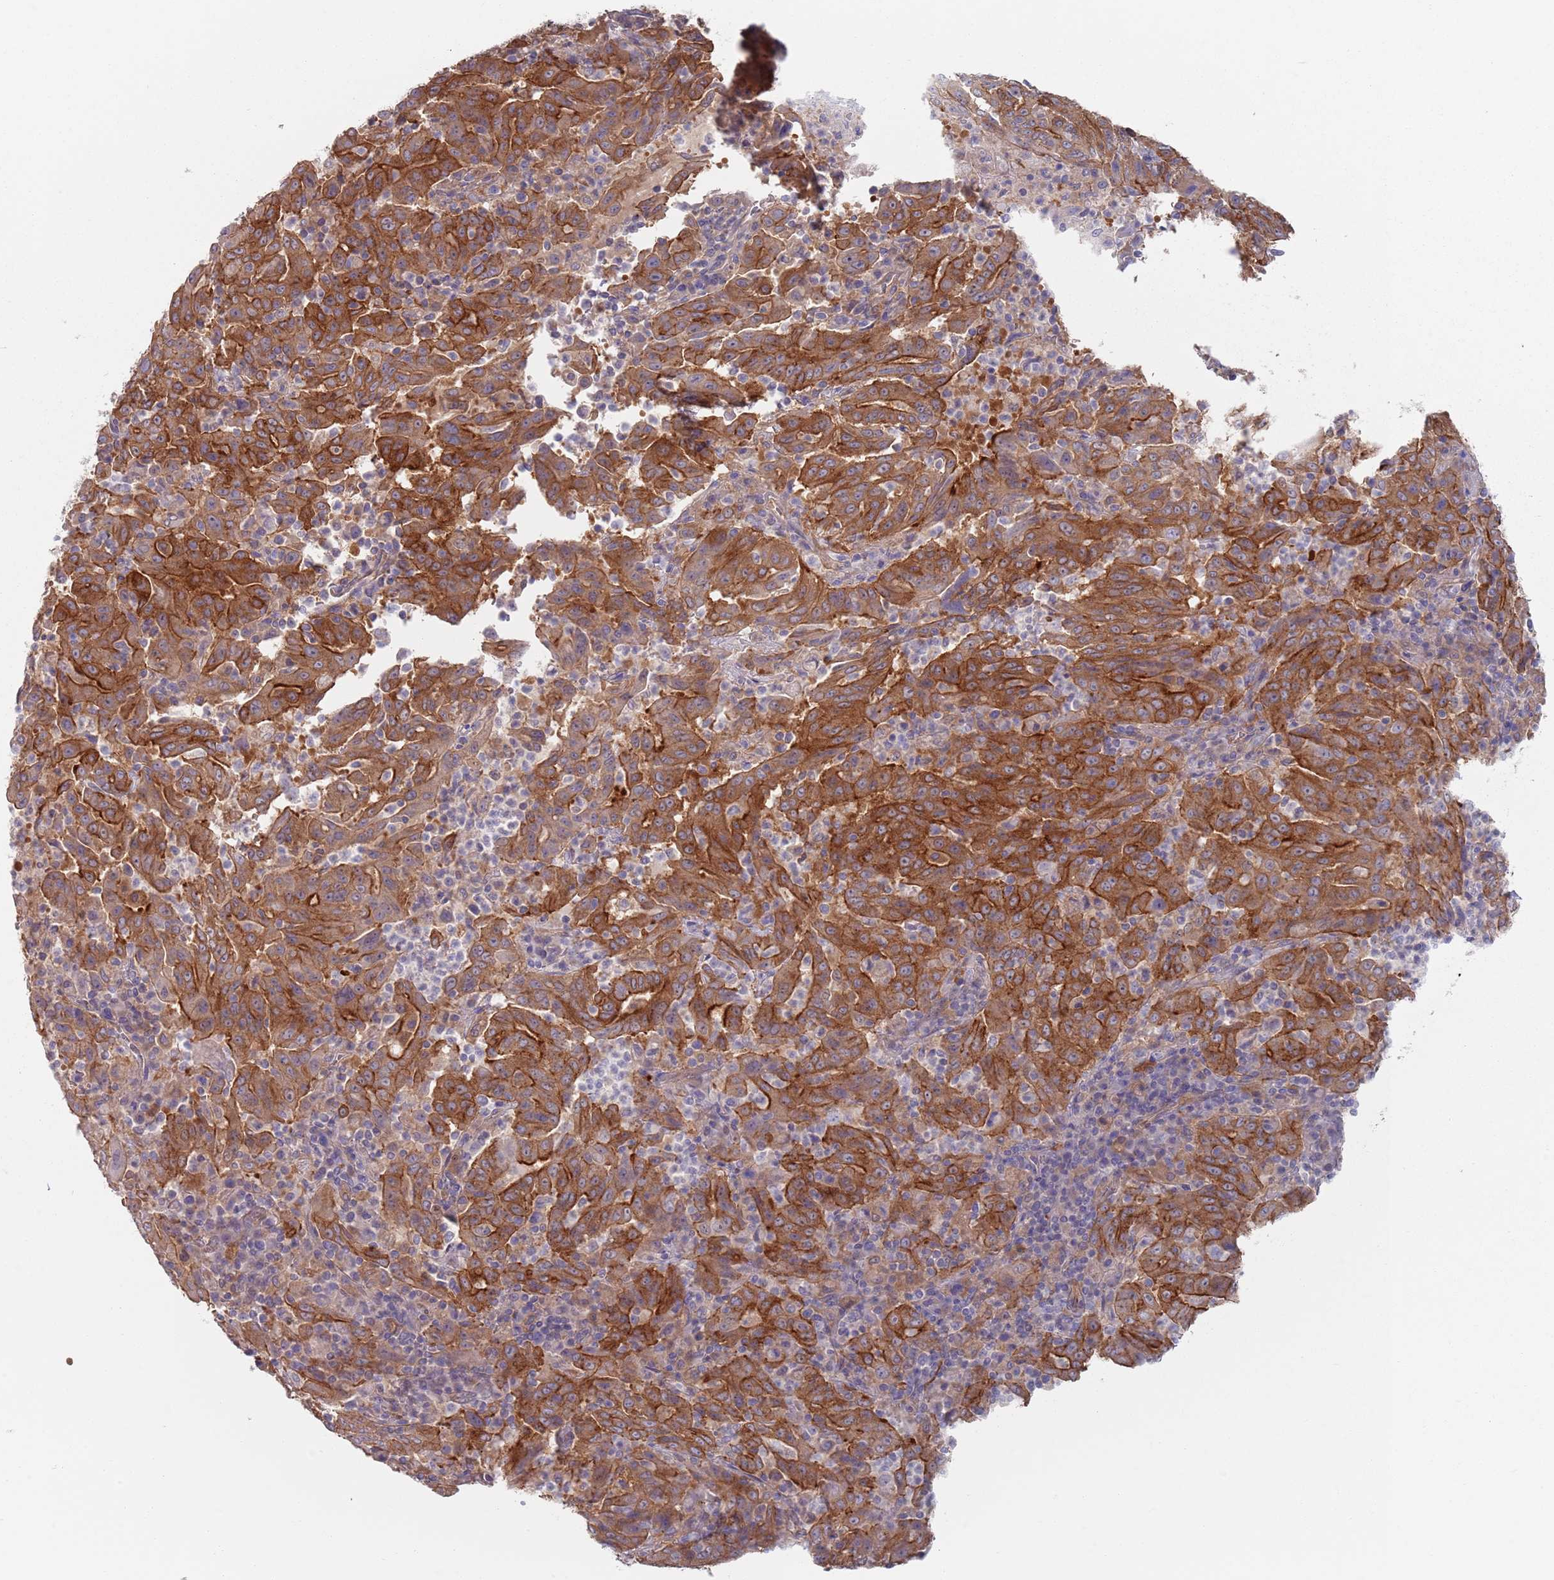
{"staining": {"intensity": "strong", "quantity": ">75%", "location": "cytoplasmic/membranous"}, "tissue": "pancreatic cancer", "cell_type": "Tumor cells", "image_type": "cancer", "snomed": [{"axis": "morphology", "description": "Adenocarcinoma, NOS"}, {"axis": "topography", "description": "Pancreas"}], "caption": "Protein expression by IHC demonstrates strong cytoplasmic/membranous expression in approximately >75% of tumor cells in pancreatic cancer.", "gene": "APPL2", "patient": {"sex": "male", "age": 63}}